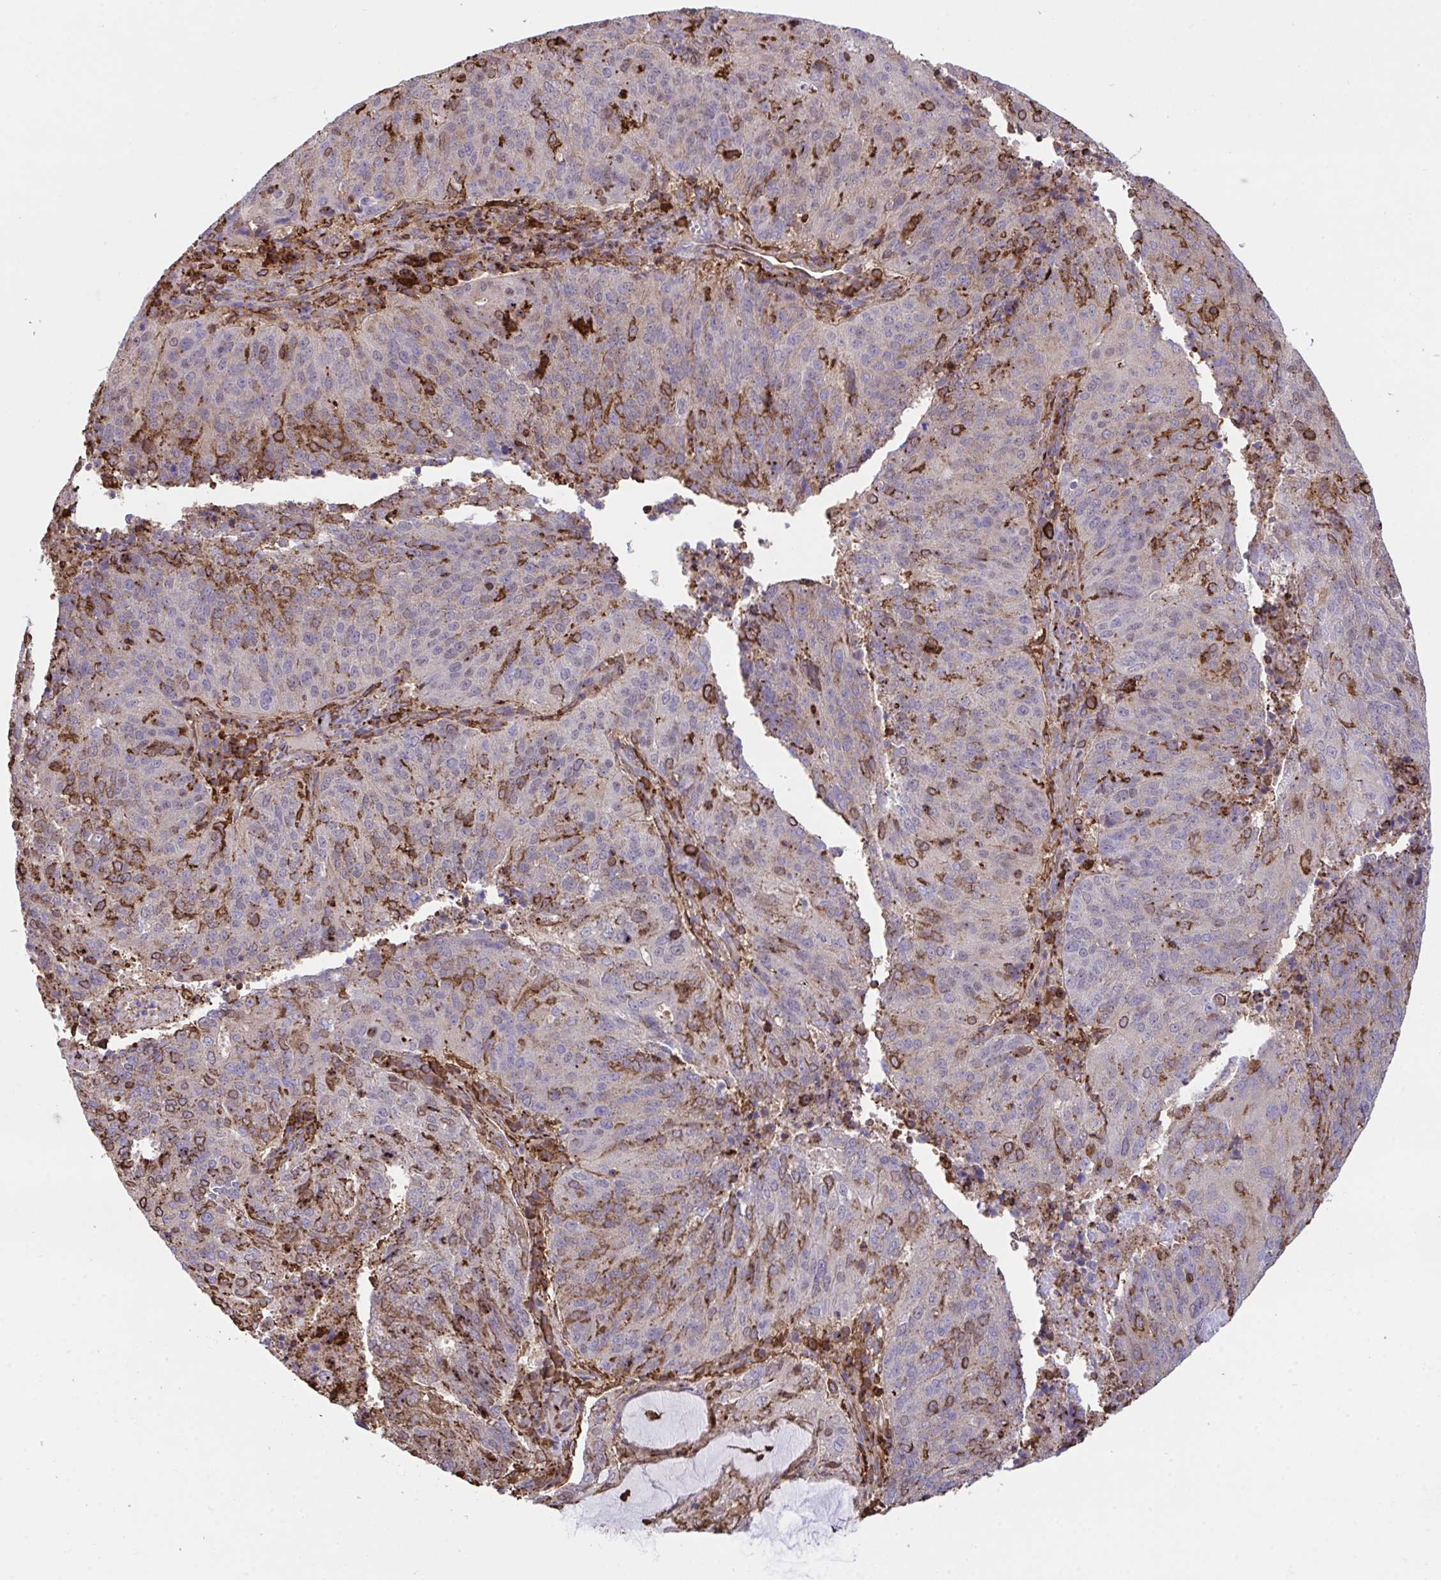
{"staining": {"intensity": "strong", "quantity": "<25%", "location": "cytoplasmic/membranous"}, "tissue": "endometrial cancer", "cell_type": "Tumor cells", "image_type": "cancer", "snomed": [{"axis": "morphology", "description": "Adenocarcinoma, NOS"}, {"axis": "topography", "description": "Endometrium"}], "caption": "Endometrial adenocarcinoma stained with DAB IHC reveals medium levels of strong cytoplasmic/membranous expression in approximately <25% of tumor cells.", "gene": "PPIH", "patient": {"sex": "female", "age": 82}}